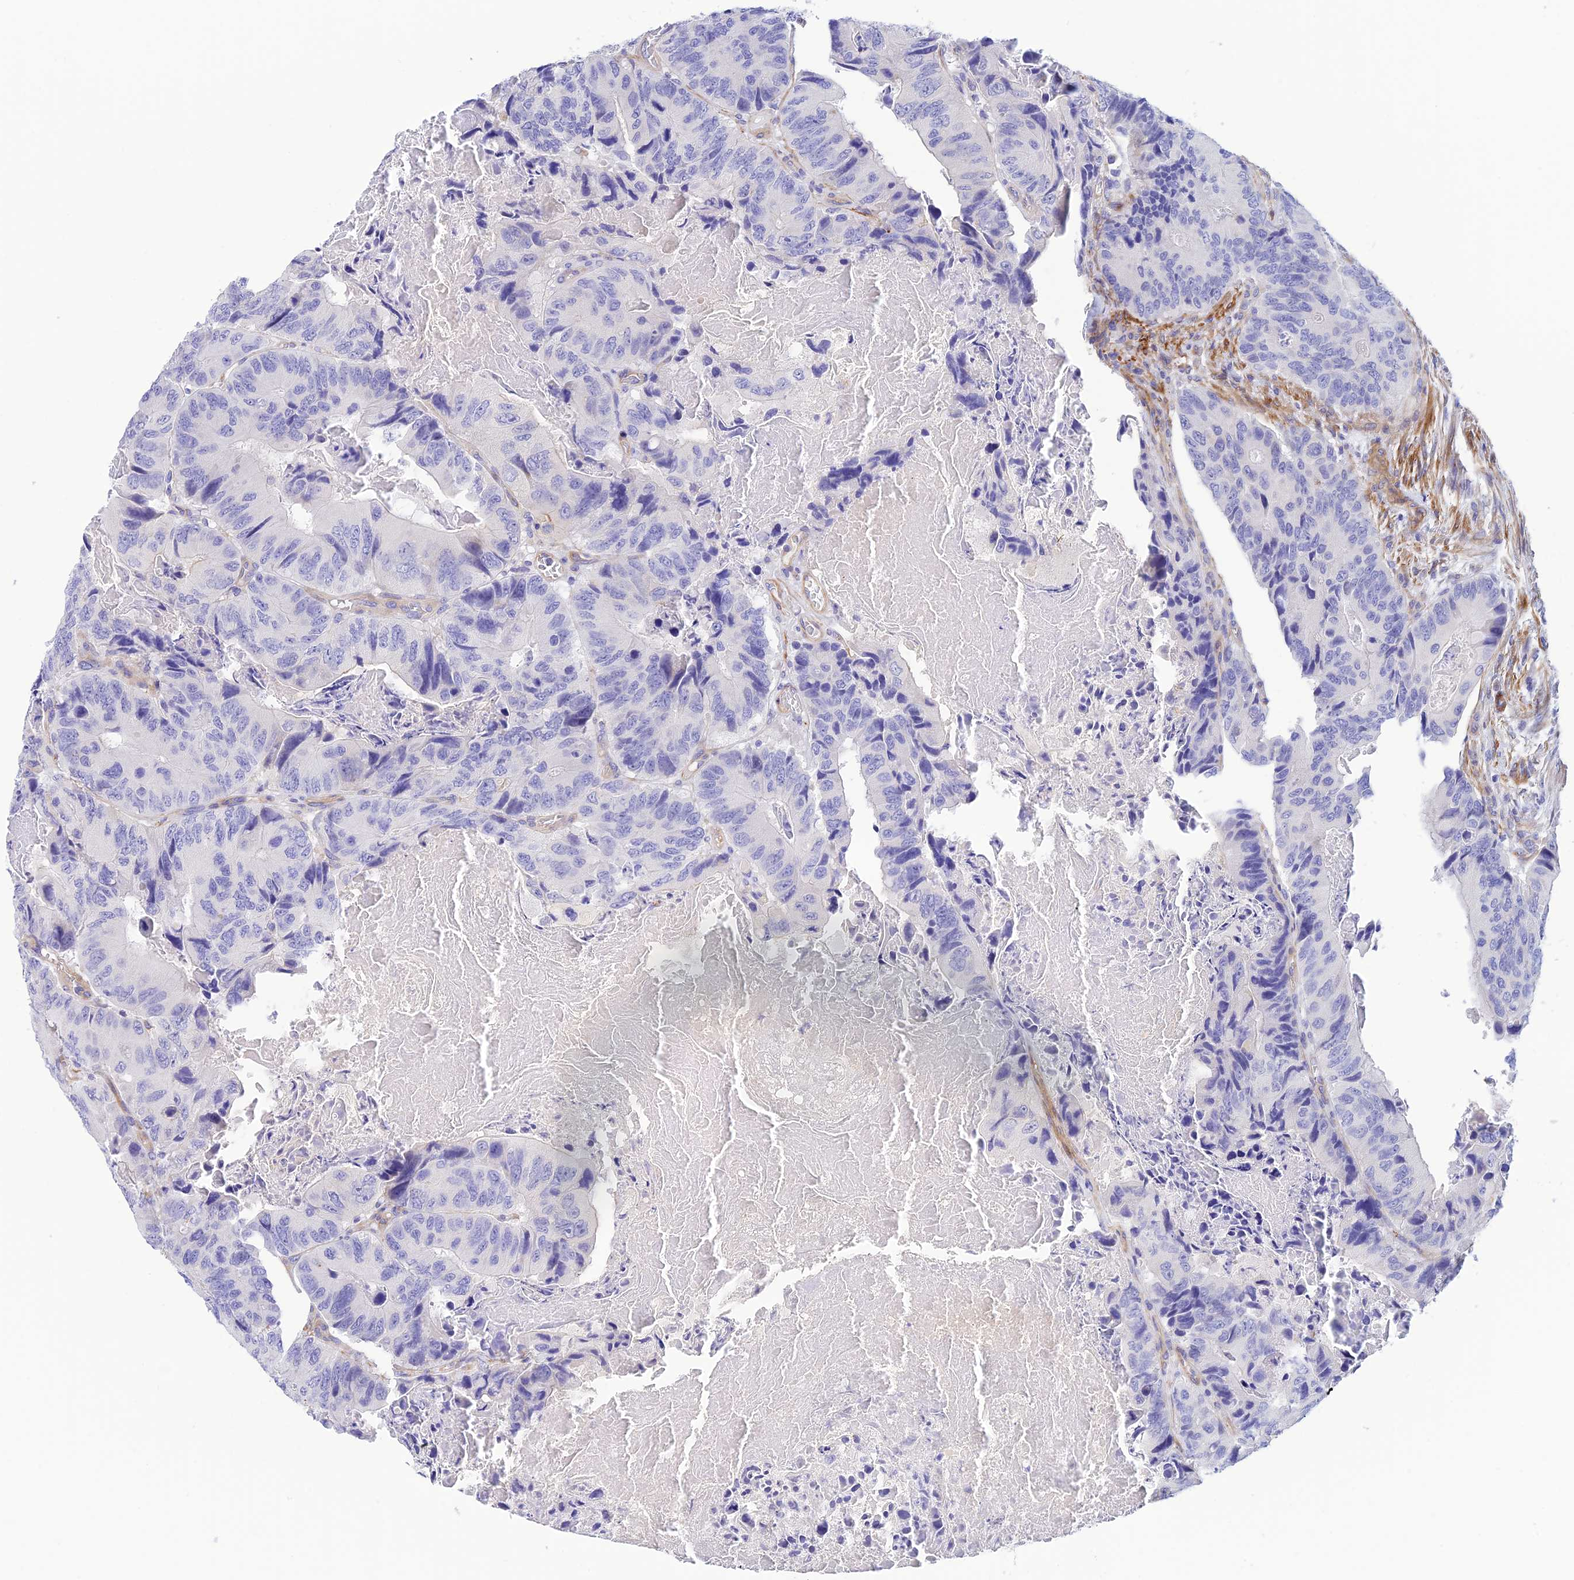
{"staining": {"intensity": "negative", "quantity": "none", "location": "none"}, "tissue": "colorectal cancer", "cell_type": "Tumor cells", "image_type": "cancer", "snomed": [{"axis": "morphology", "description": "Adenocarcinoma, NOS"}, {"axis": "topography", "description": "Colon"}], "caption": "A micrograph of human colorectal cancer is negative for staining in tumor cells. The staining is performed using DAB (3,3'-diaminobenzidine) brown chromogen with nuclei counter-stained in using hematoxylin.", "gene": "ZDHHC16", "patient": {"sex": "male", "age": 84}}